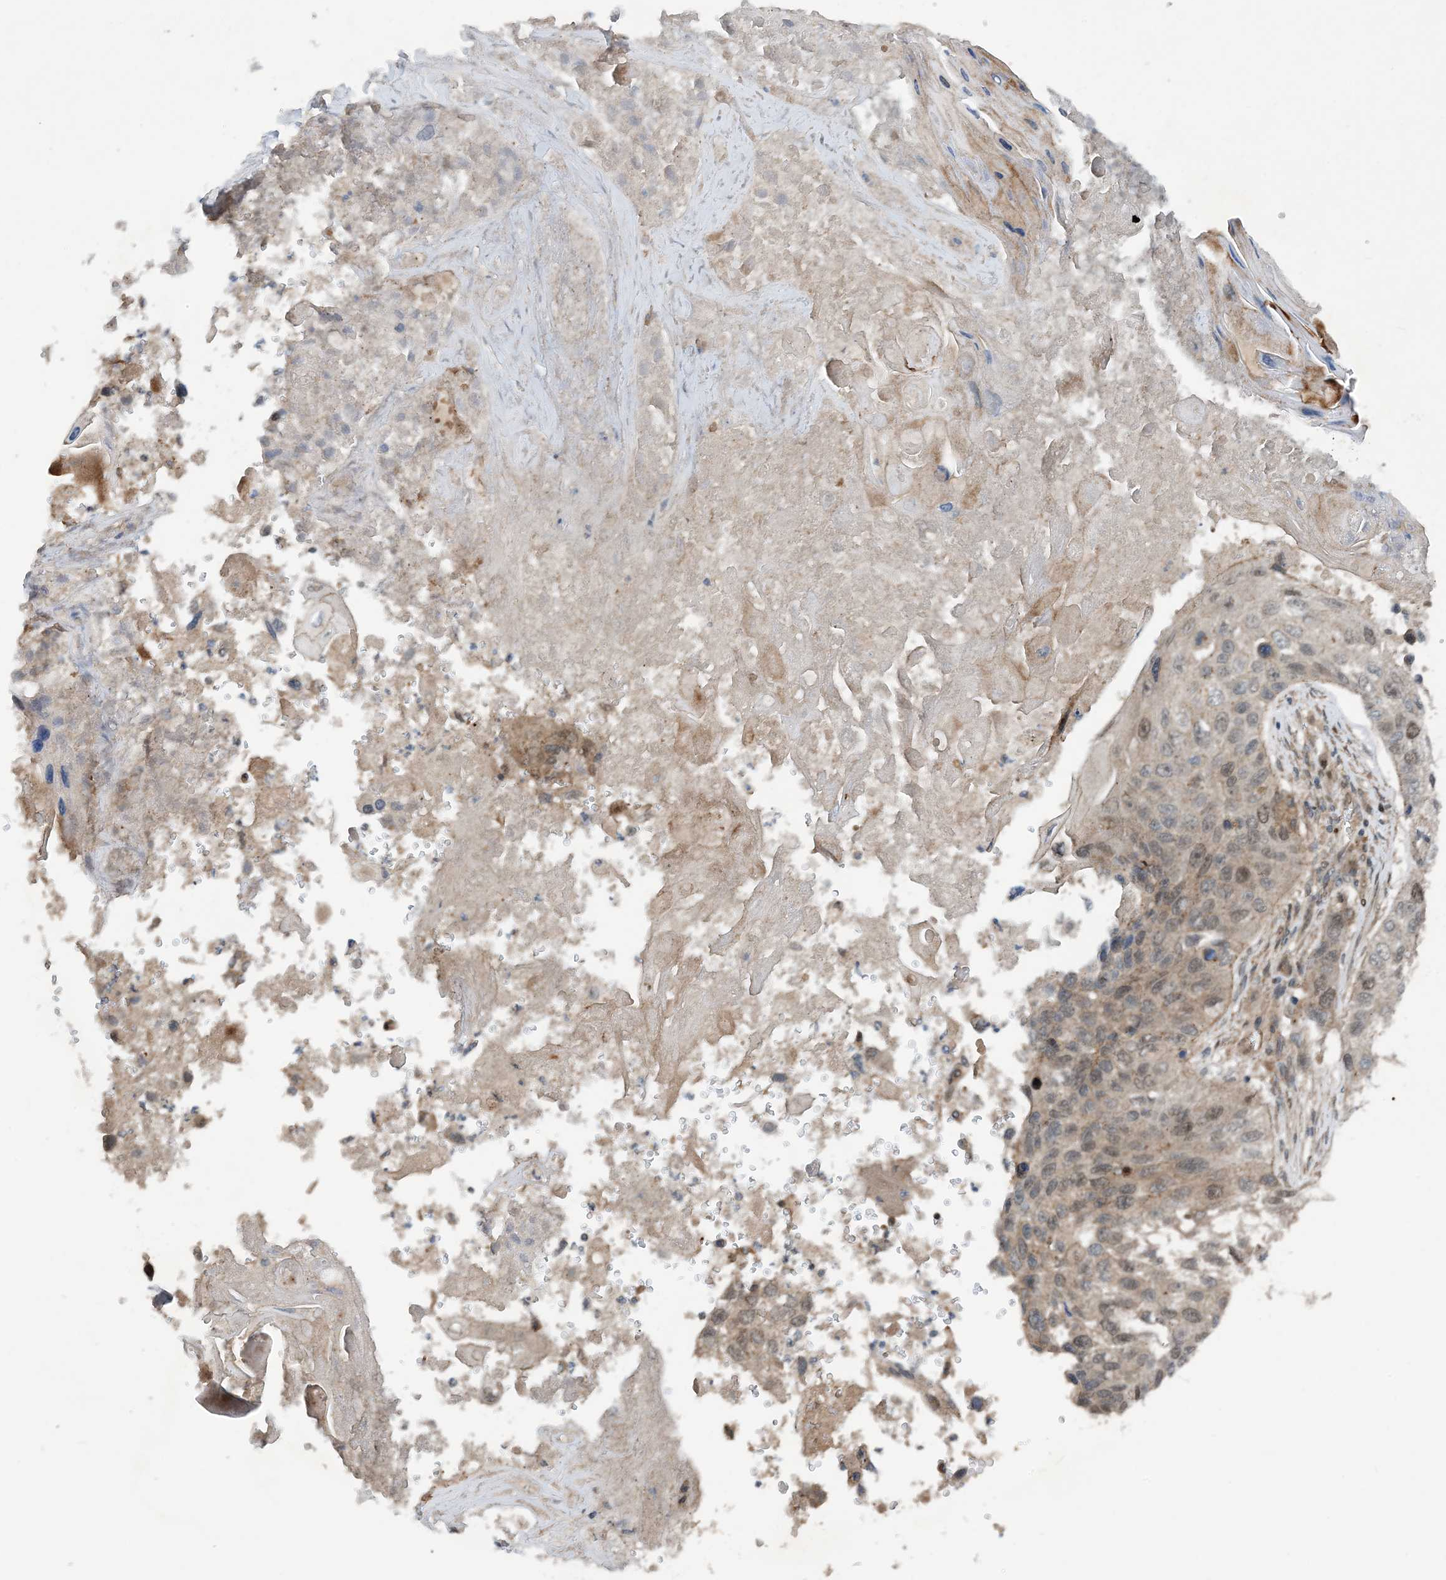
{"staining": {"intensity": "weak", "quantity": "25%-75%", "location": "cytoplasmic/membranous,nuclear"}, "tissue": "lung cancer", "cell_type": "Tumor cells", "image_type": "cancer", "snomed": [{"axis": "morphology", "description": "Squamous cell carcinoma, NOS"}, {"axis": "topography", "description": "Lung"}], "caption": "Protein staining of squamous cell carcinoma (lung) tissue reveals weak cytoplasmic/membranous and nuclear positivity in about 25%-75% of tumor cells. Using DAB (3,3'-diaminobenzidine) (brown) and hematoxylin (blue) stains, captured at high magnification using brightfield microscopy.", "gene": "HEMK1", "patient": {"sex": "male", "age": 61}}